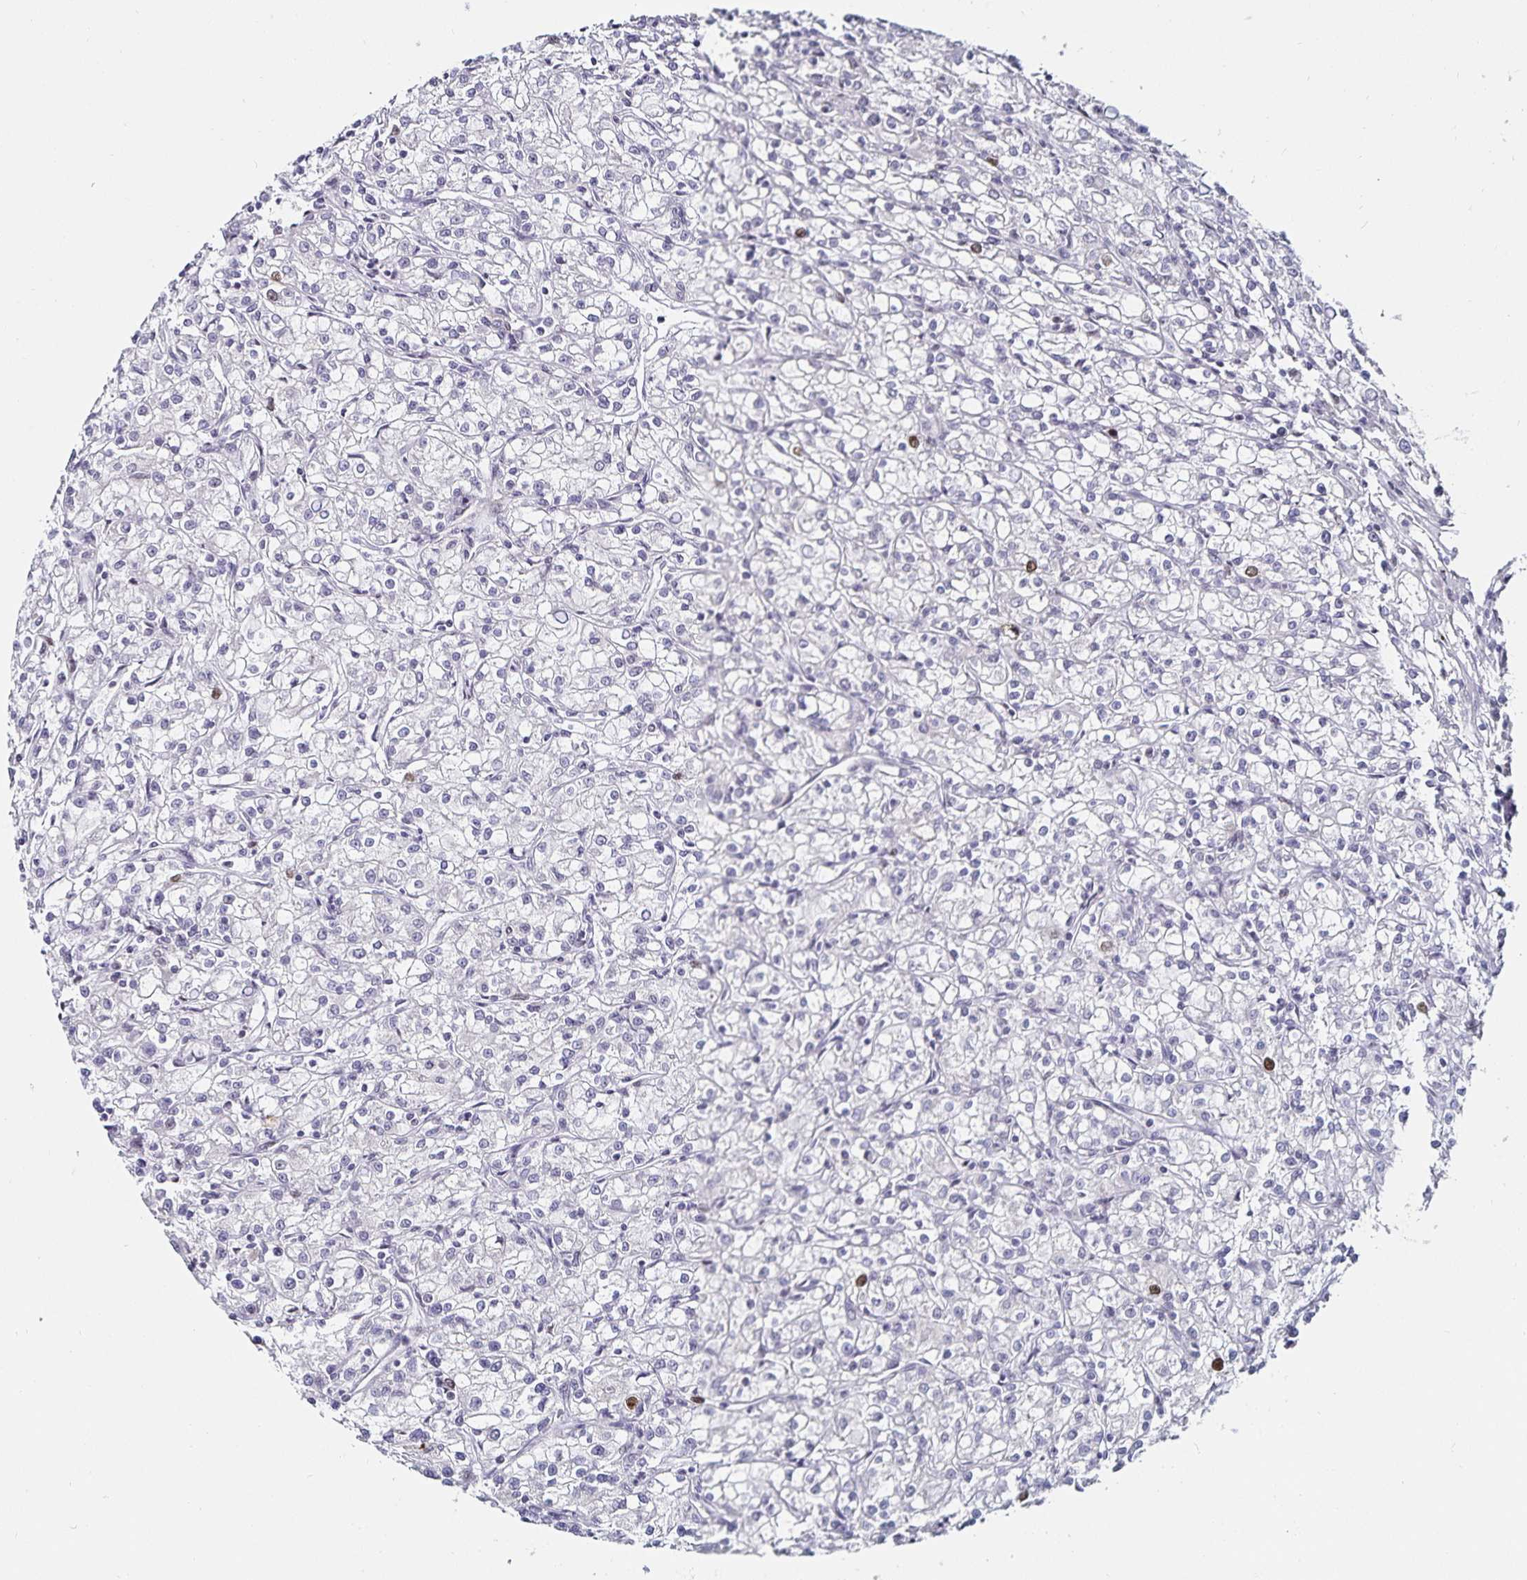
{"staining": {"intensity": "moderate", "quantity": "<25%", "location": "nuclear"}, "tissue": "renal cancer", "cell_type": "Tumor cells", "image_type": "cancer", "snomed": [{"axis": "morphology", "description": "Adenocarcinoma, NOS"}, {"axis": "topography", "description": "Kidney"}], "caption": "This is a micrograph of IHC staining of adenocarcinoma (renal), which shows moderate staining in the nuclear of tumor cells.", "gene": "ANLN", "patient": {"sex": "female", "age": 59}}